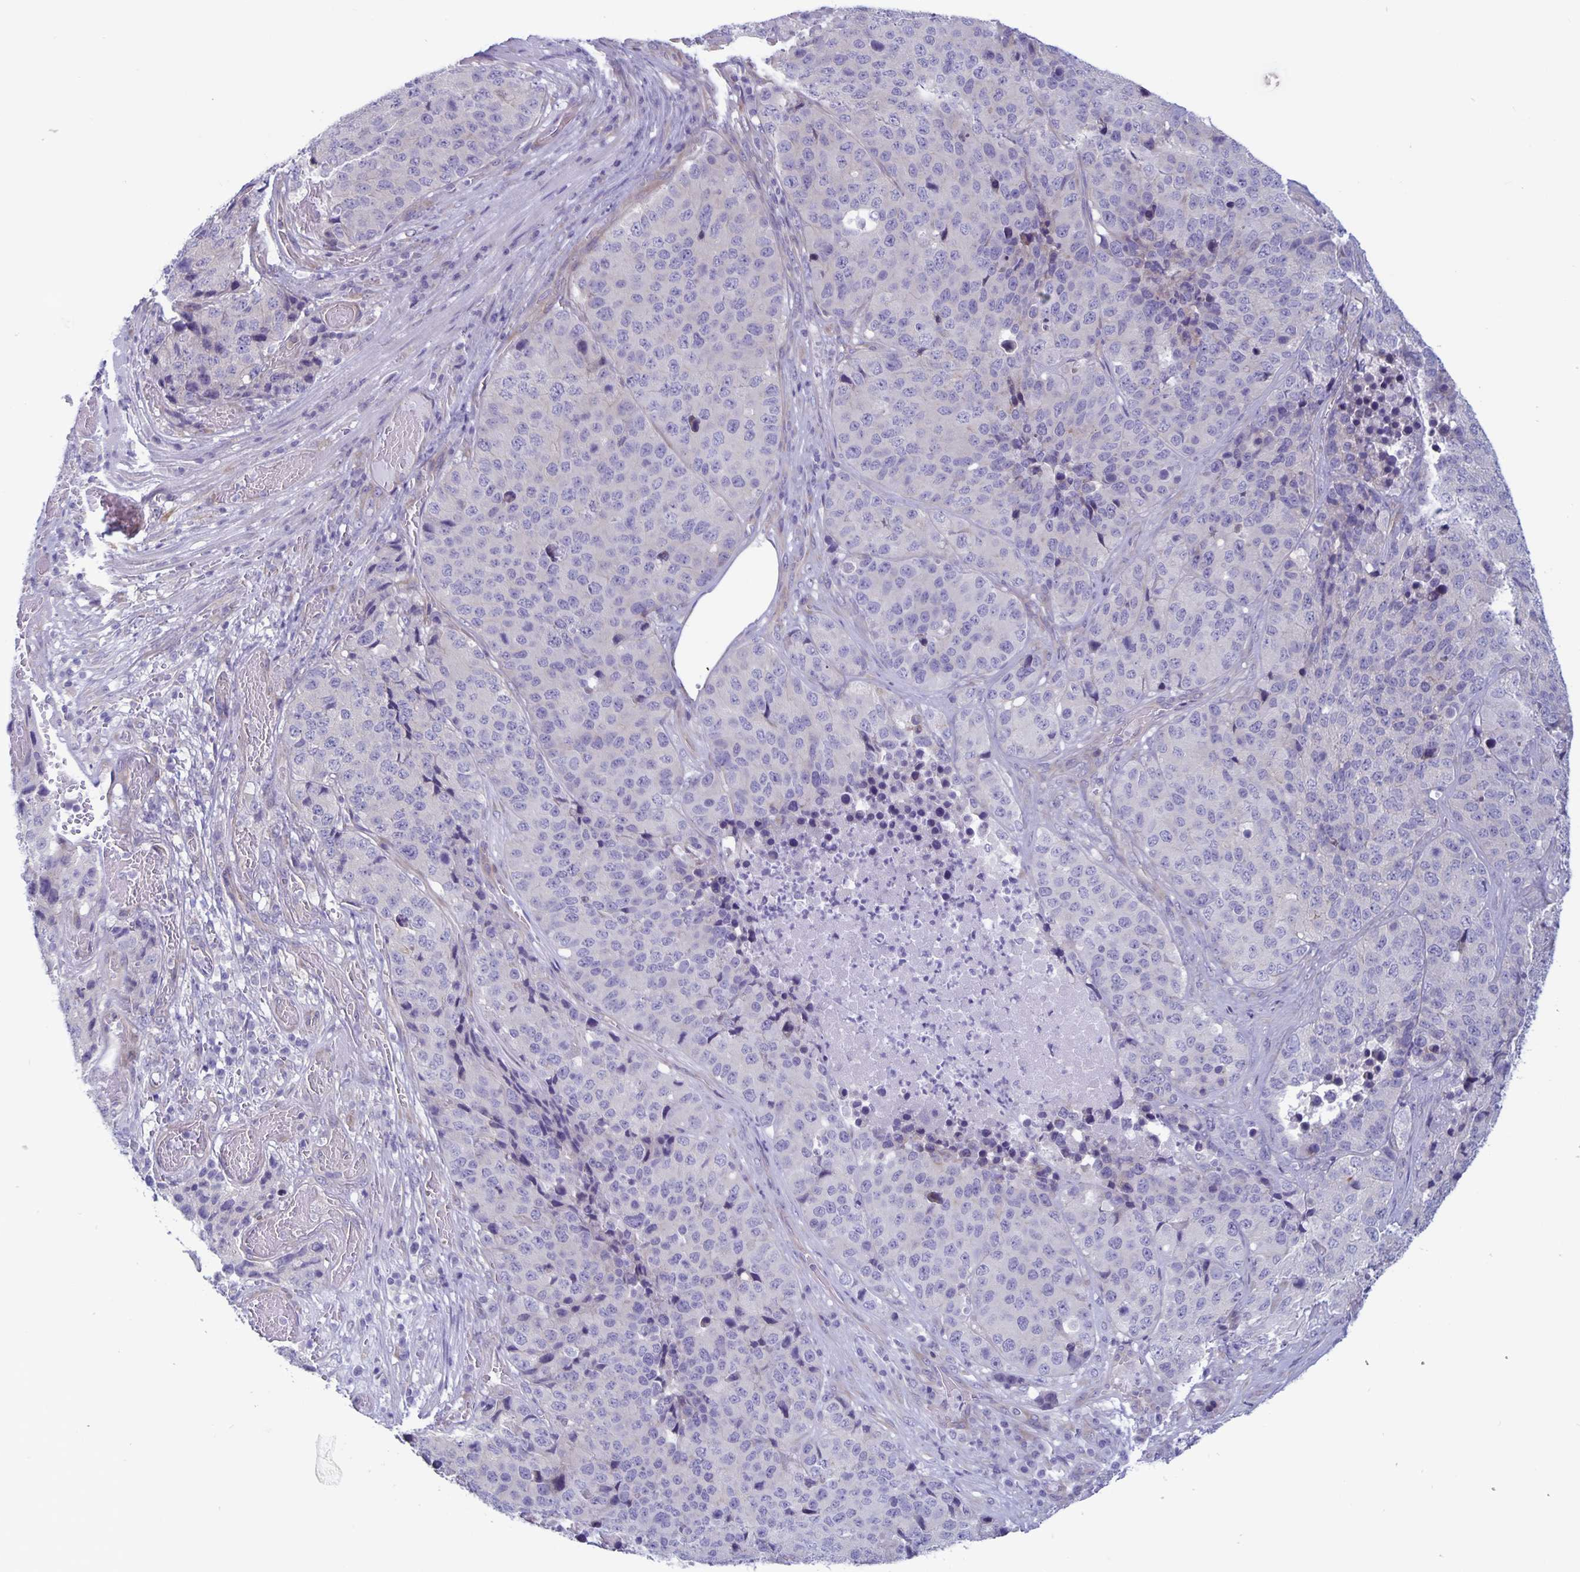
{"staining": {"intensity": "negative", "quantity": "none", "location": "none"}, "tissue": "stomach cancer", "cell_type": "Tumor cells", "image_type": "cancer", "snomed": [{"axis": "morphology", "description": "Adenocarcinoma, NOS"}, {"axis": "topography", "description": "Stomach"}], "caption": "Human stomach cancer stained for a protein using immunohistochemistry shows no staining in tumor cells.", "gene": "PLCB3", "patient": {"sex": "male", "age": 71}}